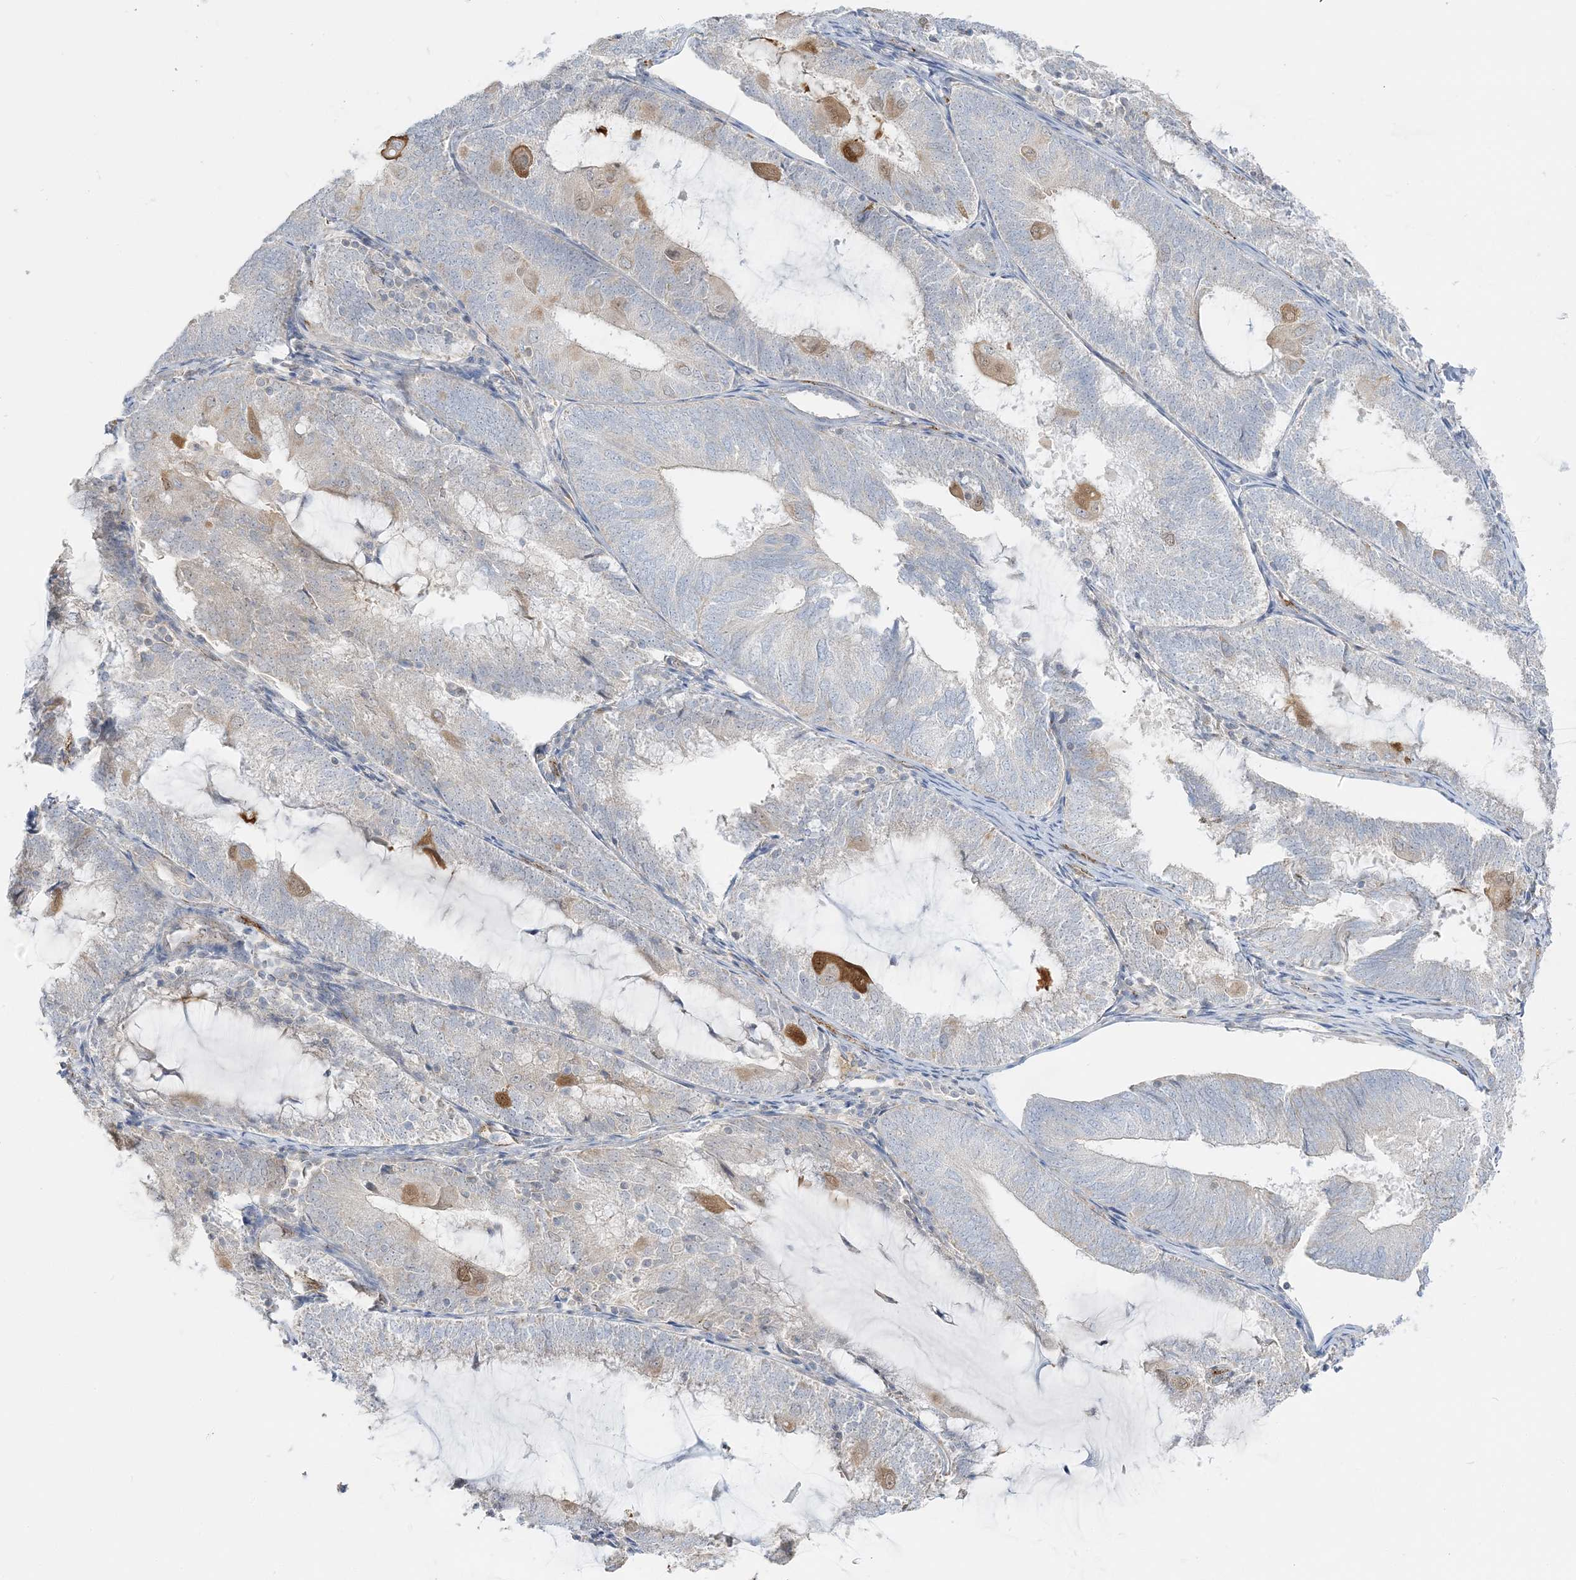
{"staining": {"intensity": "moderate", "quantity": "<25%", "location": "cytoplasmic/membranous,nuclear"}, "tissue": "endometrial cancer", "cell_type": "Tumor cells", "image_type": "cancer", "snomed": [{"axis": "morphology", "description": "Adenocarcinoma, NOS"}, {"axis": "topography", "description": "Endometrium"}], "caption": "Endometrial adenocarcinoma stained for a protein (brown) exhibits moderate cytoplasmic/membranous and nuclear positive staining in about <25% of tumor cells.", "gene": "INPP1", "patient": {"sex": "female", "age": 81}}